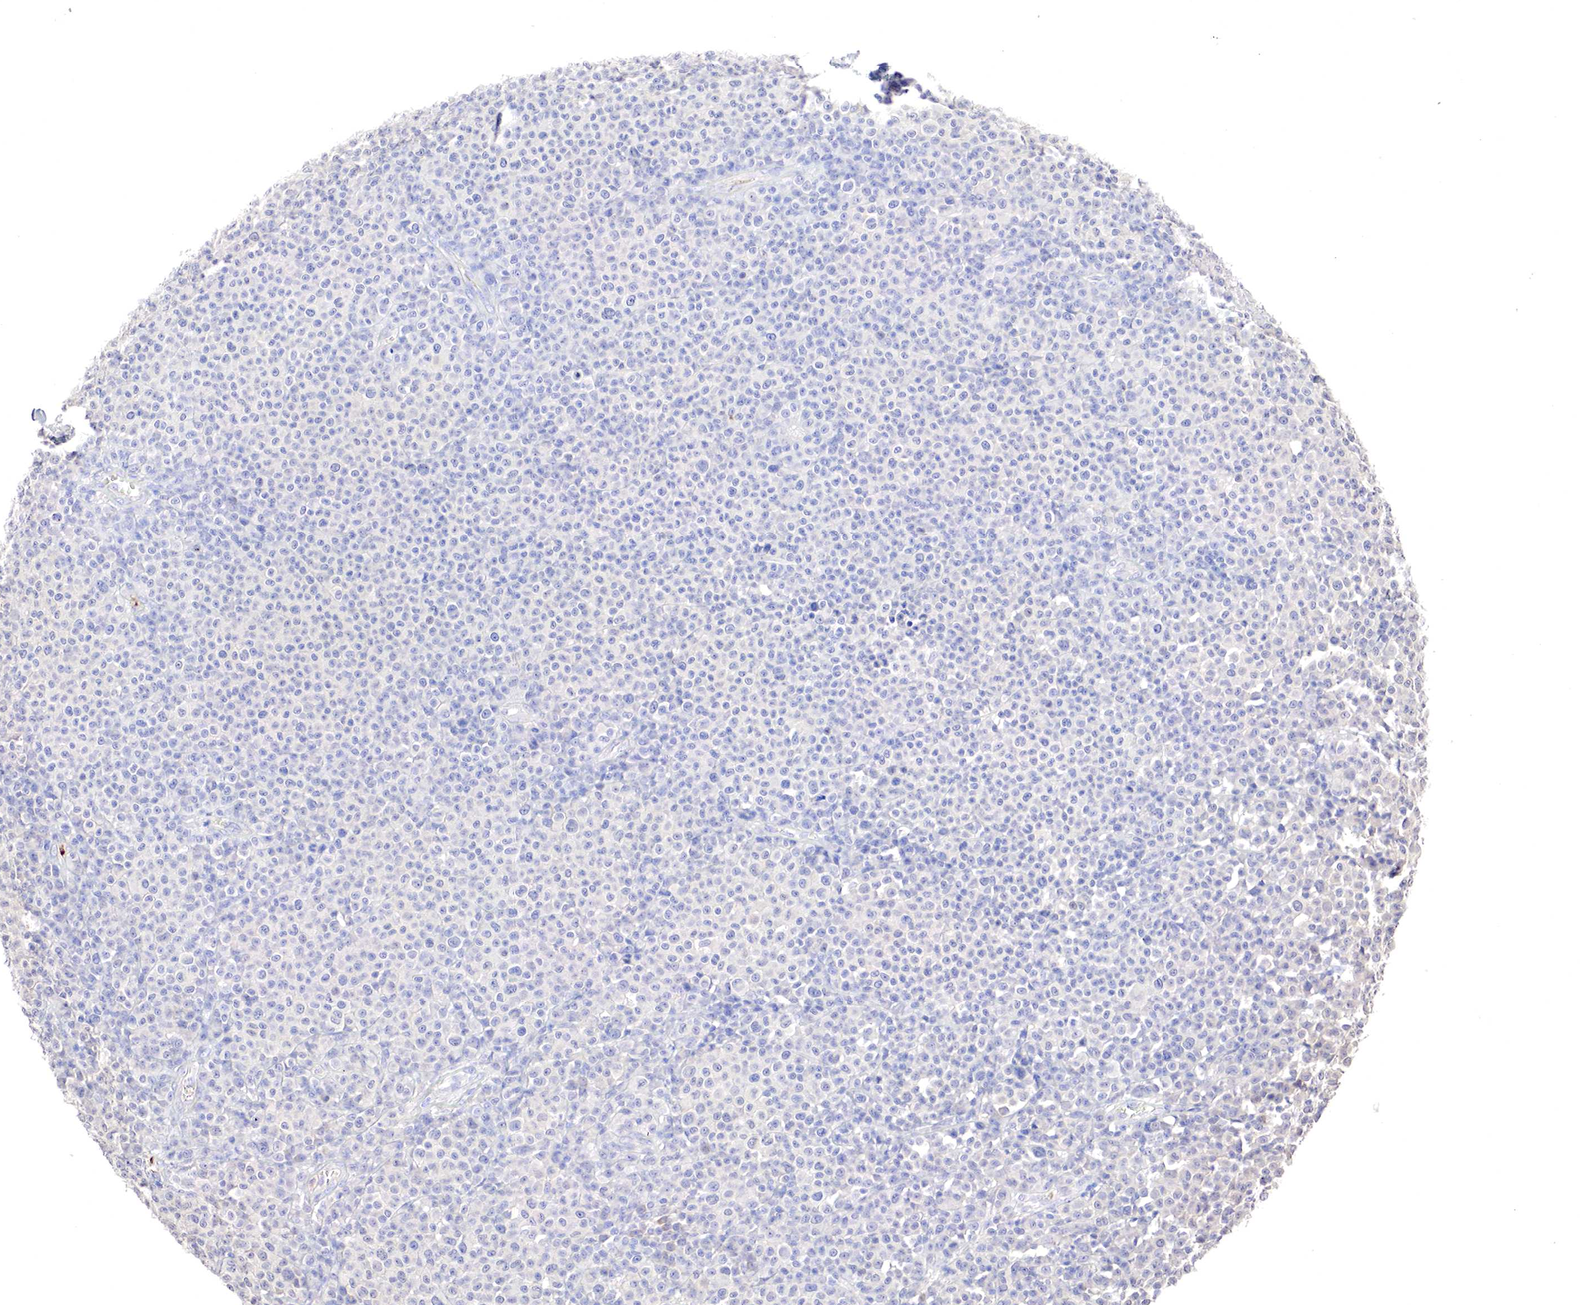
{"staining": {"intensity": "negative", "quantity": "none", "location": "none"}, "tissue": "melanoma", "cell_type": "Tumor cells", "image_type": "cancer", "snomed": [{"axis": "morphology", "description": "Malignant melanoma, Metastatic site"}, {"axis": "topography", "description": "Skin"}], "caption": "DAB immunohistochemical staining of human malignant melanoma (metastatic site) demonstrates no significant staining in tumor cells.", "gene": "GATA1", "patient": {"sex": "male", "age": 32}}